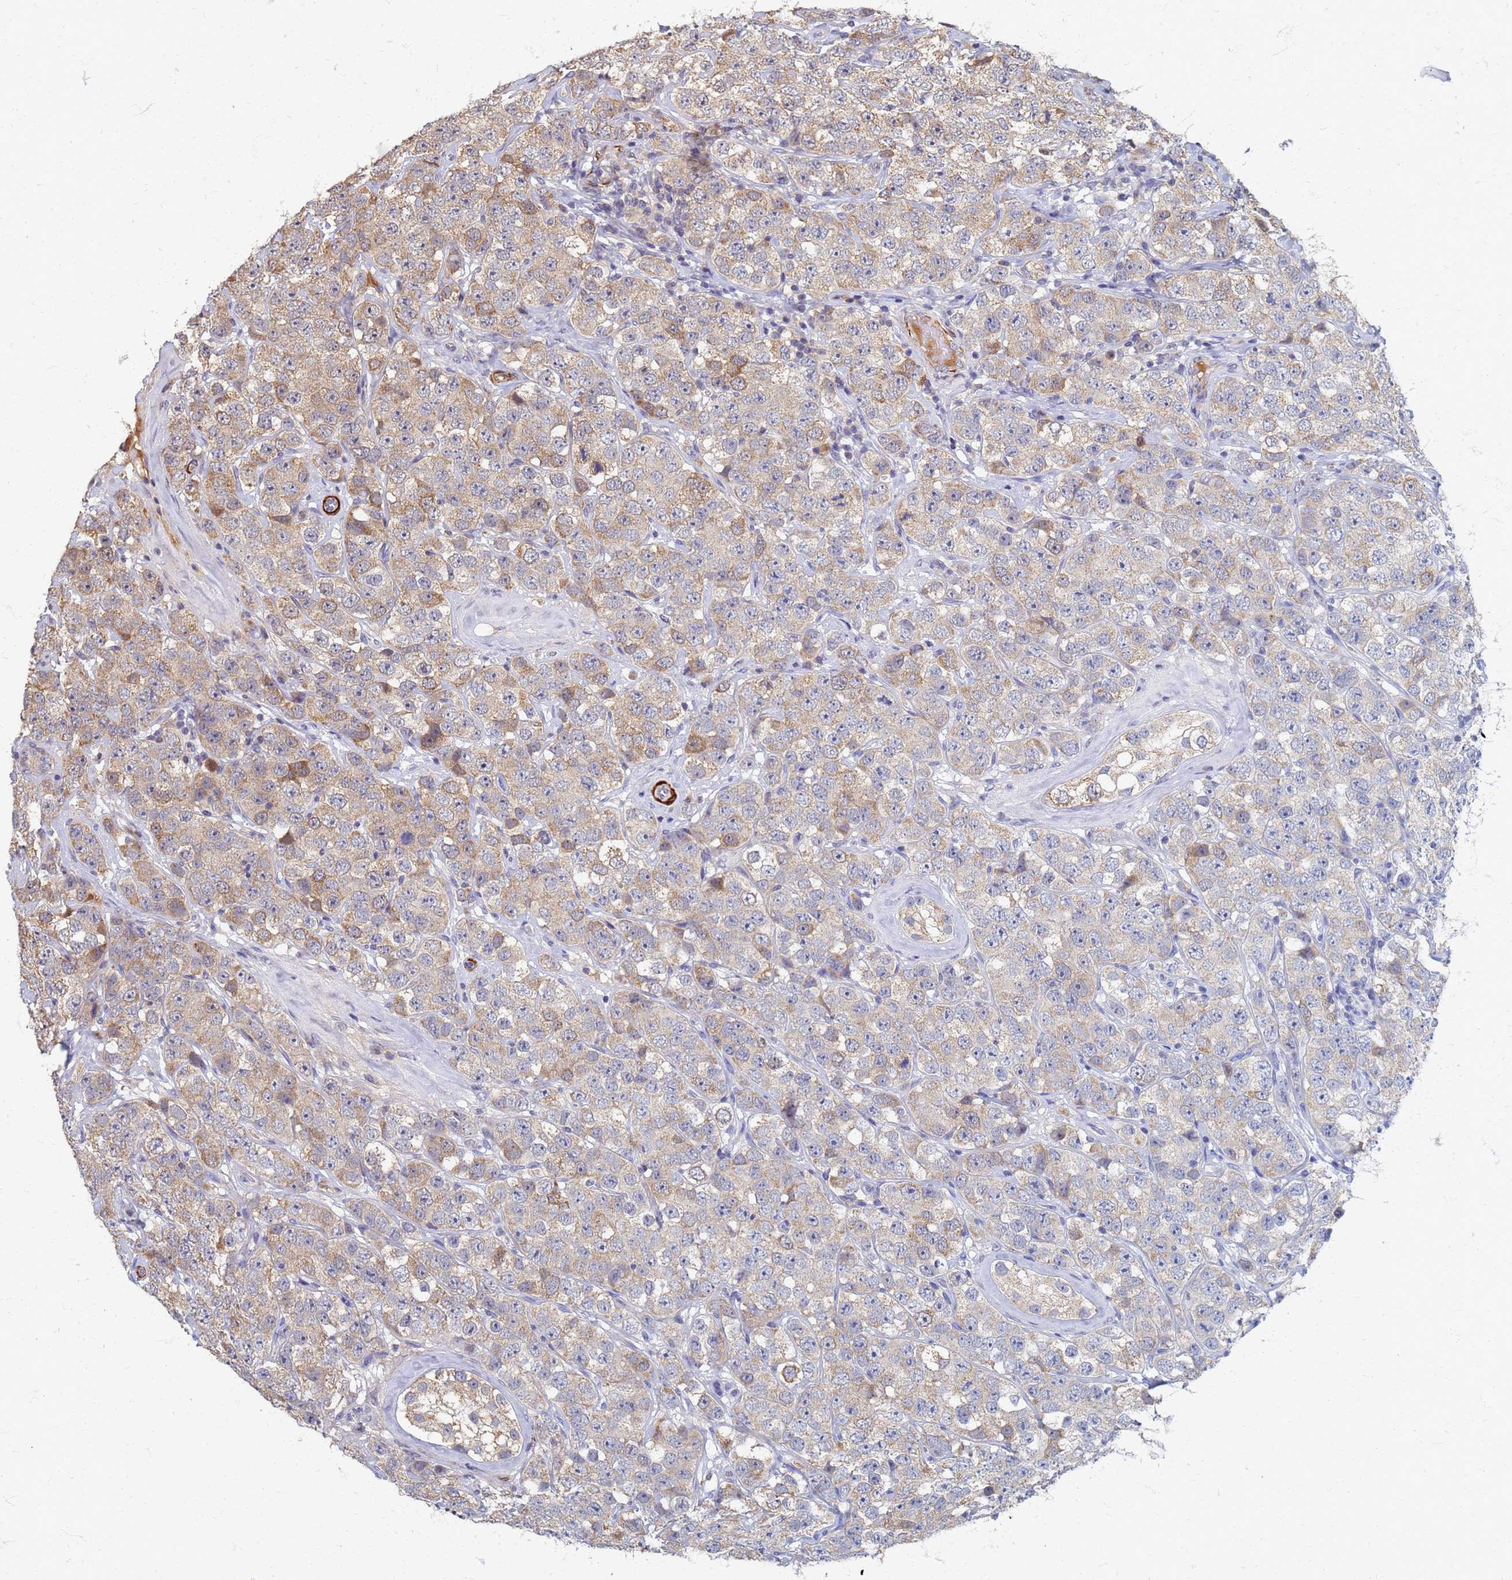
{"staining": {"intensity": "weak", "quantity": "25%-75%", "location": "cytoplasmic/membranous"}, "tissue": "testis cancer", "cell_type": "Tumor cells", "image_type": "cancer", "snomed": [{"axis": "morphology", "description": "Seminoma, NOS"}, {"axis": "topography", "description": "Testis"}], "caption": "Weak cytoplasmic/membranous positivity for a protein is present in approximately 25%-75% of tumor cells of seminoma (testis) using immunohistochemistry (IHC).", "gene": "ATPAF1", "patient": {"sex": "male", "age": 28}}